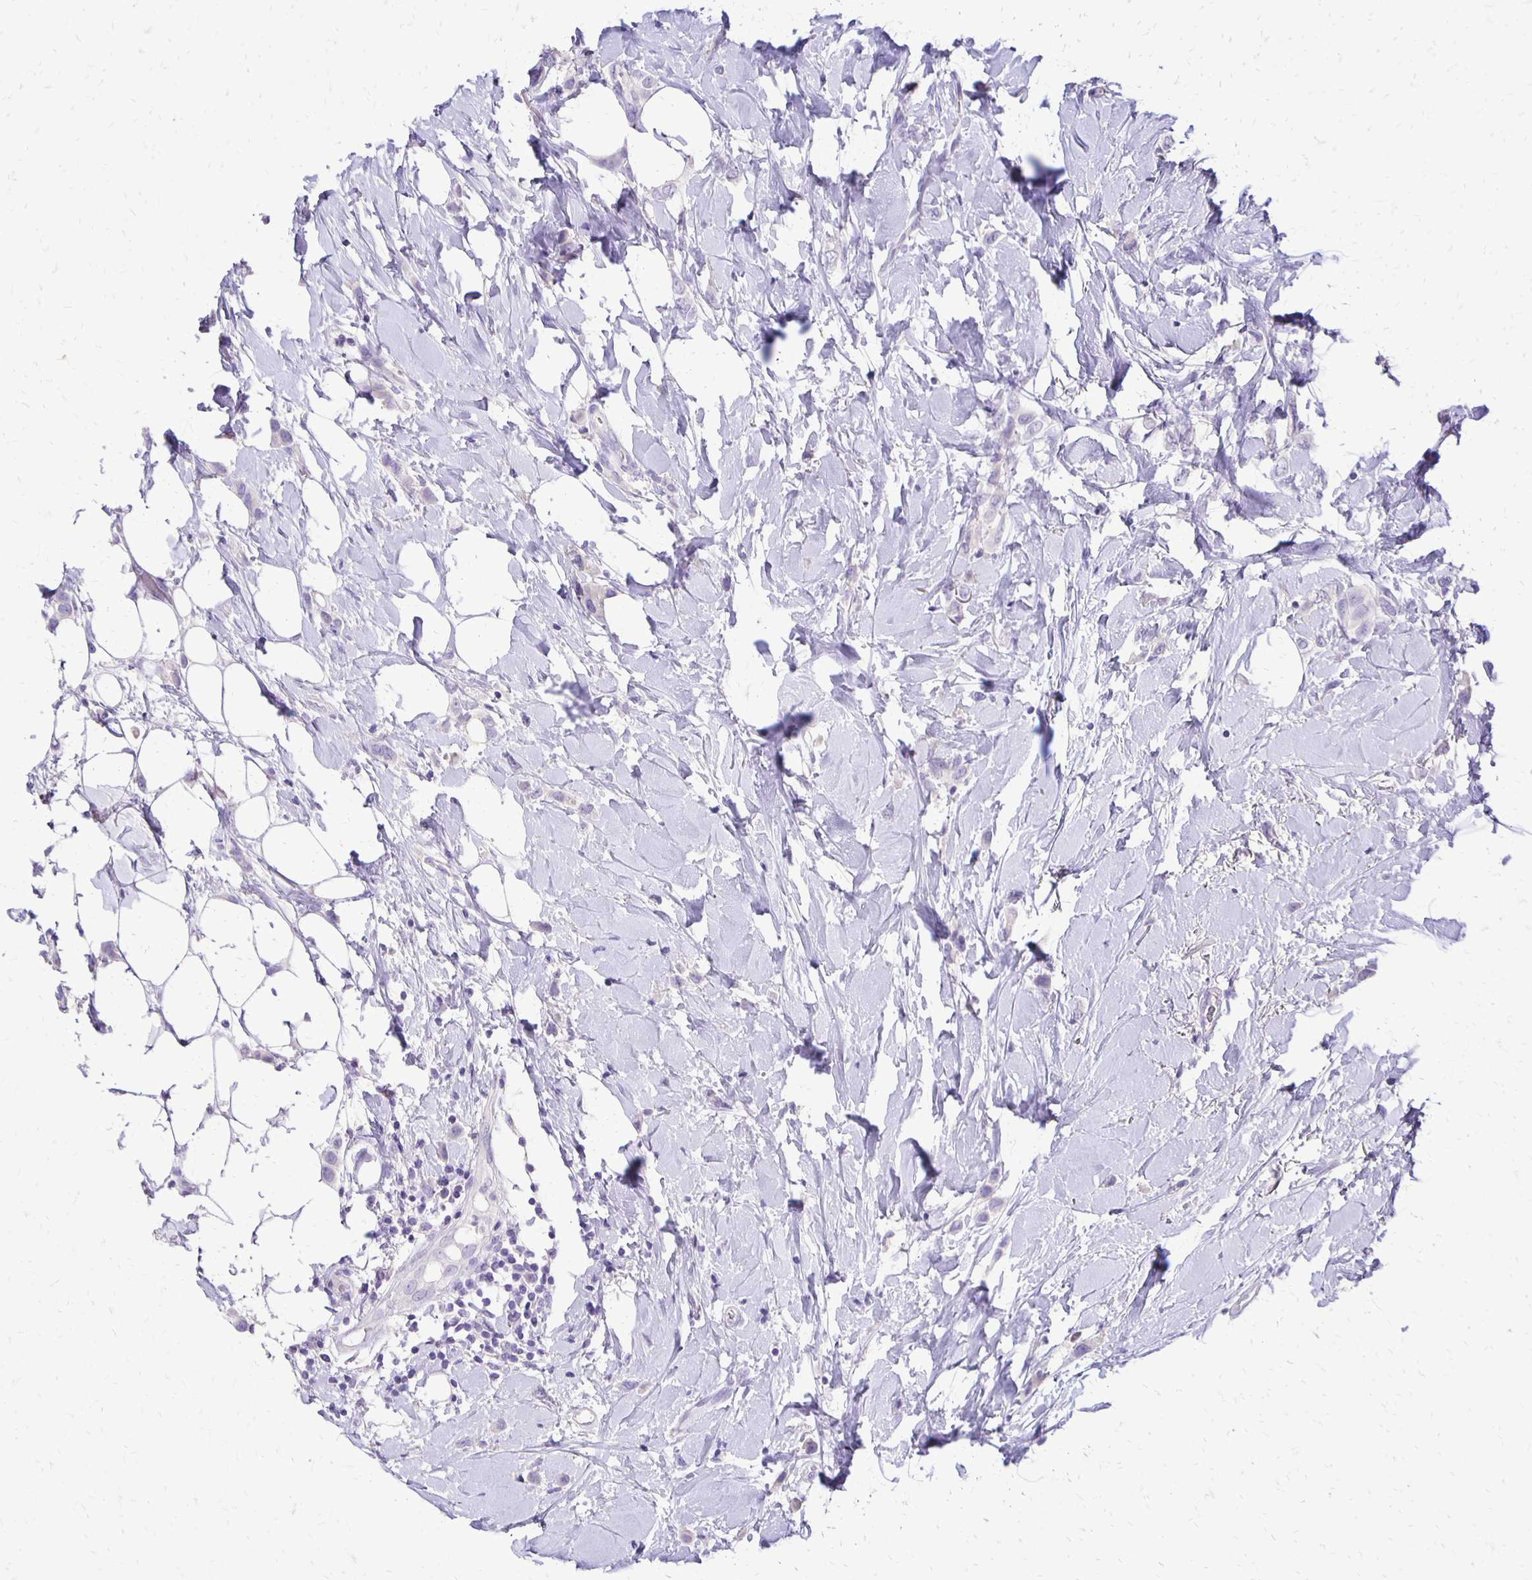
{"staining": {"intensity": "negative", "quantity": "none", "location": "none"}, "tissue": "breast cancer", "cell_type": "Tumor cells", "image_type": "cancer", "snomed": [{"axis": "morphology", "description": "Lobular carcinoma"}, {"axis": "topography", "description": "Breast"}], "caption": "Protein analysis of breast cancer shows no significant staining in tumor cells.", "gene": "ANKRD45", "patient": {"sex": "female", "age": 66}}